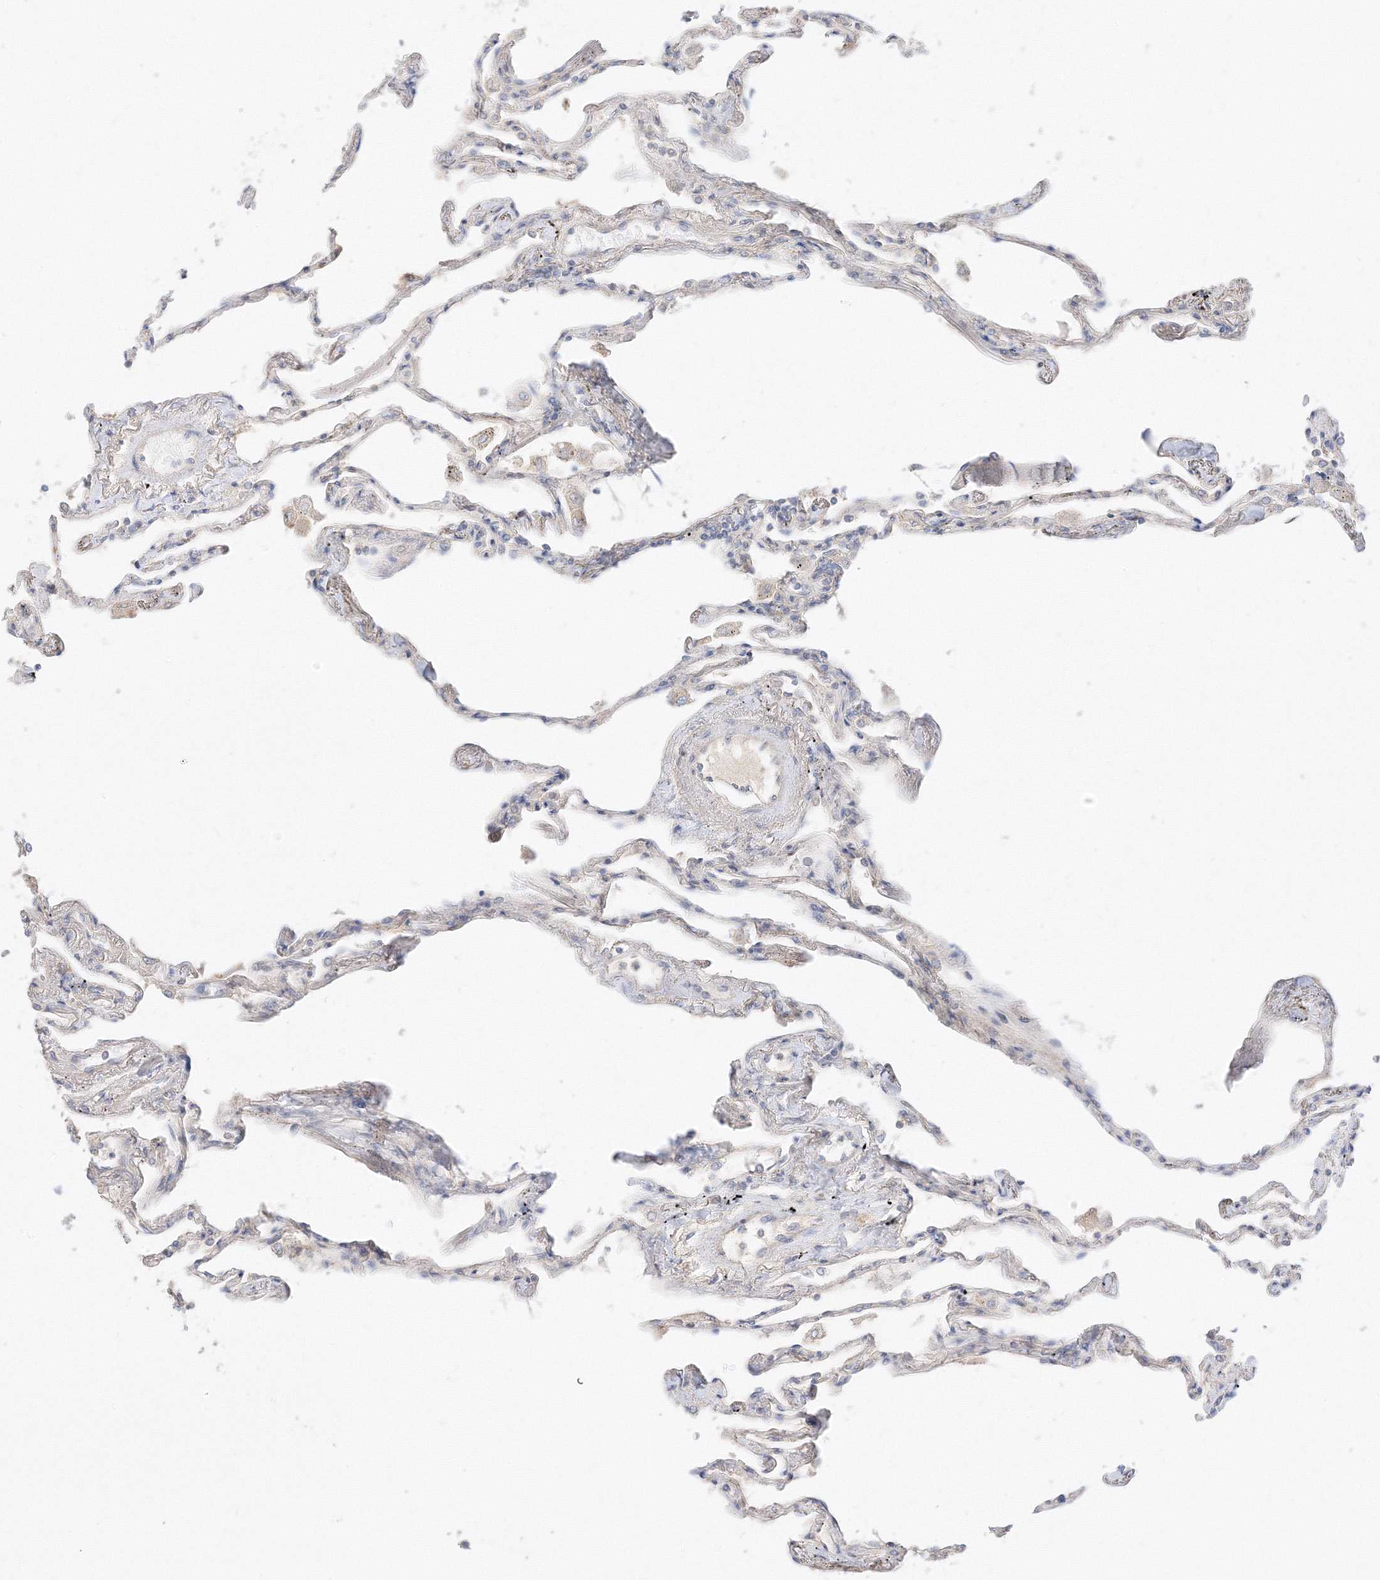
{"staining": {"intensity": "negative", "quantity": "none", "location": "none"}, "tissue": "lung", "cell_type": "Alveolar cells", "image_type": "normal", "snomed": [{"axis": "morphology", "description": "Normal tissue, NOS"}, {"axis": "topography", "description": "Lung"}], "caption": "The photomicrograph displays no staining of alveolar cells in benign lung.", "gene": "ETAA1", "patient": {"sex": "female", "age": 67}}